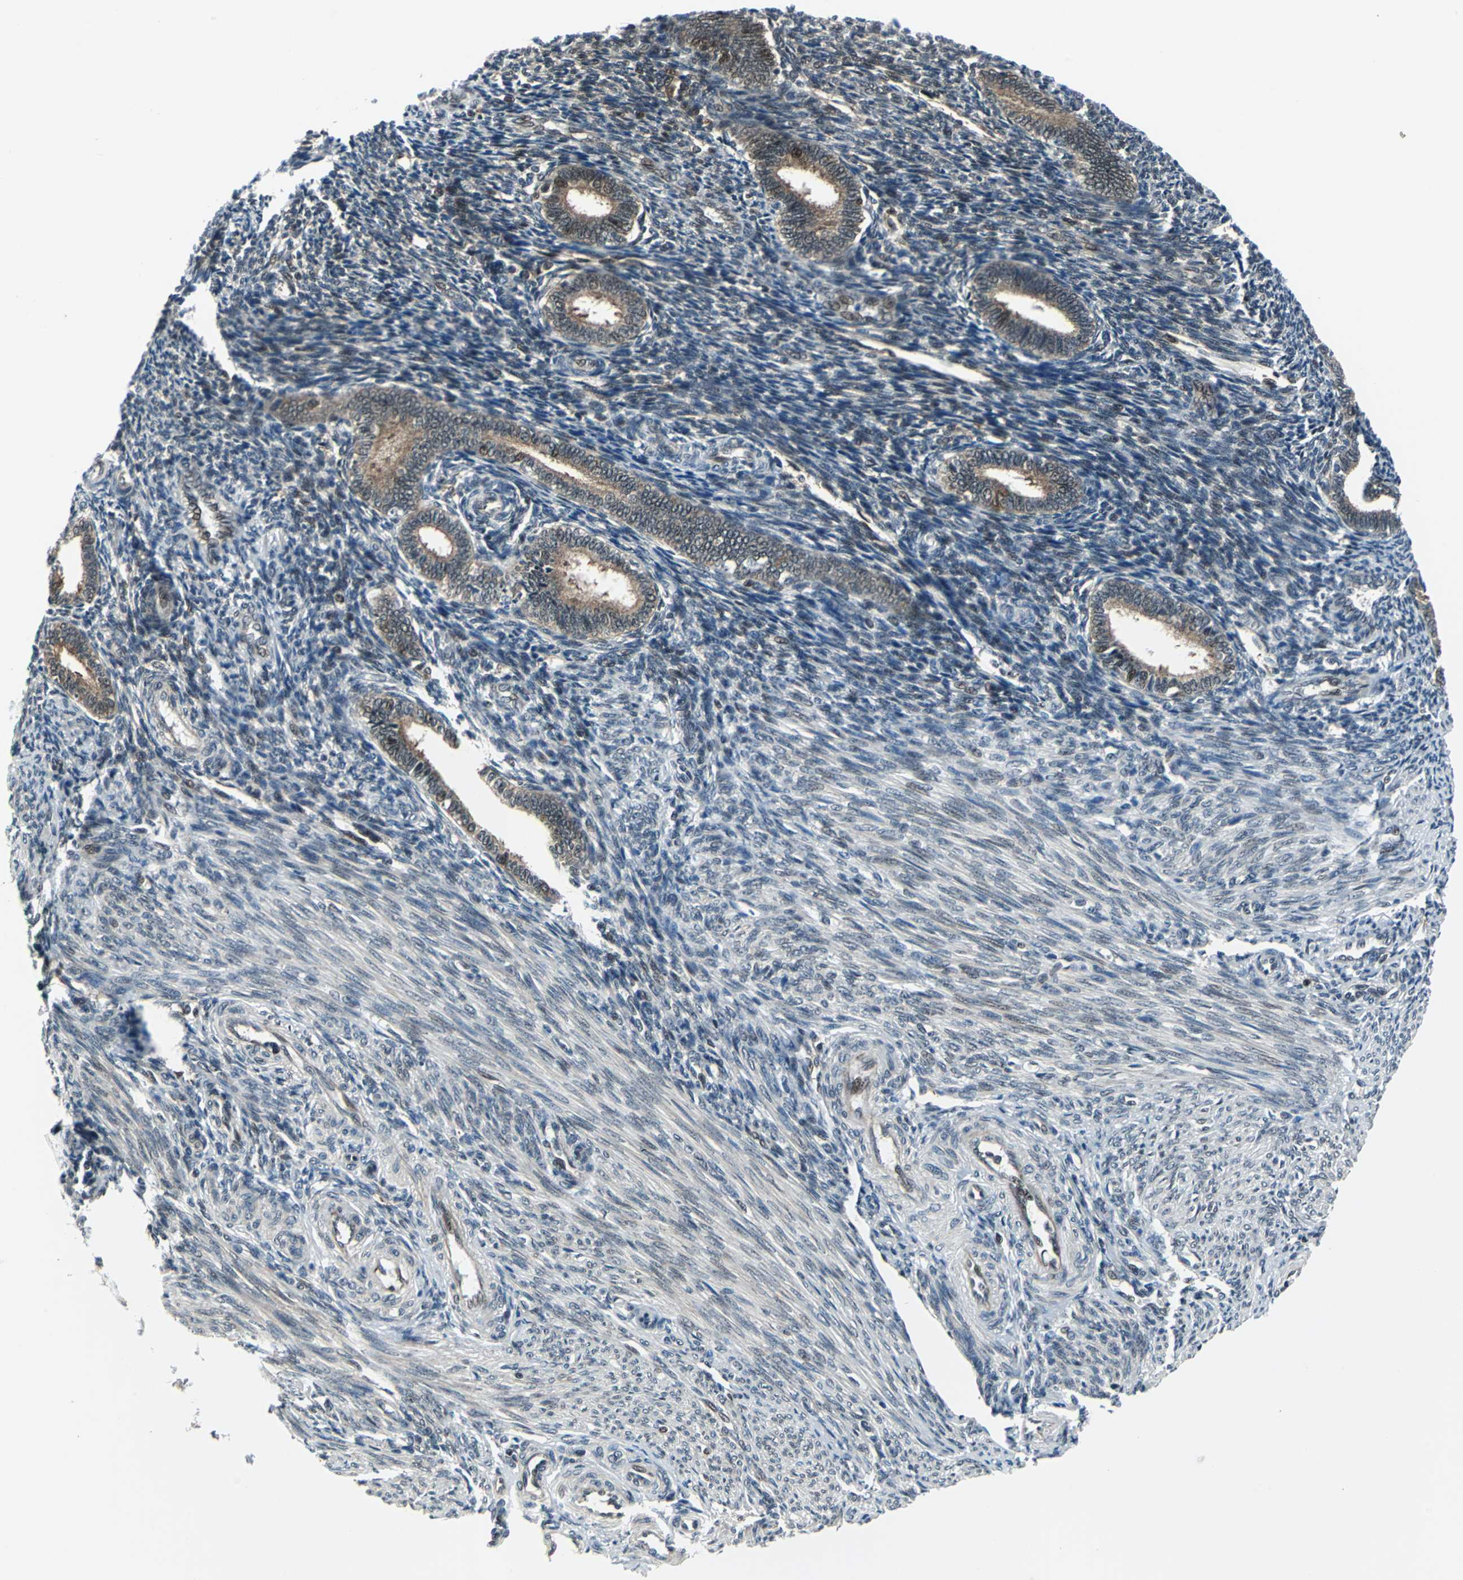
{"staining": {"intensity": "moderate", "quantity": "25%-75%", "location": "nuclear"}, "tissue": "endometrium", "cell_type": "Cells in endometrial stroma", "image_type": "normal", "snomed": [{"axis": "morphology", "description": "Normal tissue, NOS"}, {"axis": "topography", "description": "Endometrium"}], "caption": "Approximately 25%-75% of cells in endometrial stroma in benign human endometrium show moderate nuclear protein expression as visualized by brown immunohistochemical staining.", "gene": "POLR3K", "patient": {"sex": "female", "age": 27}}